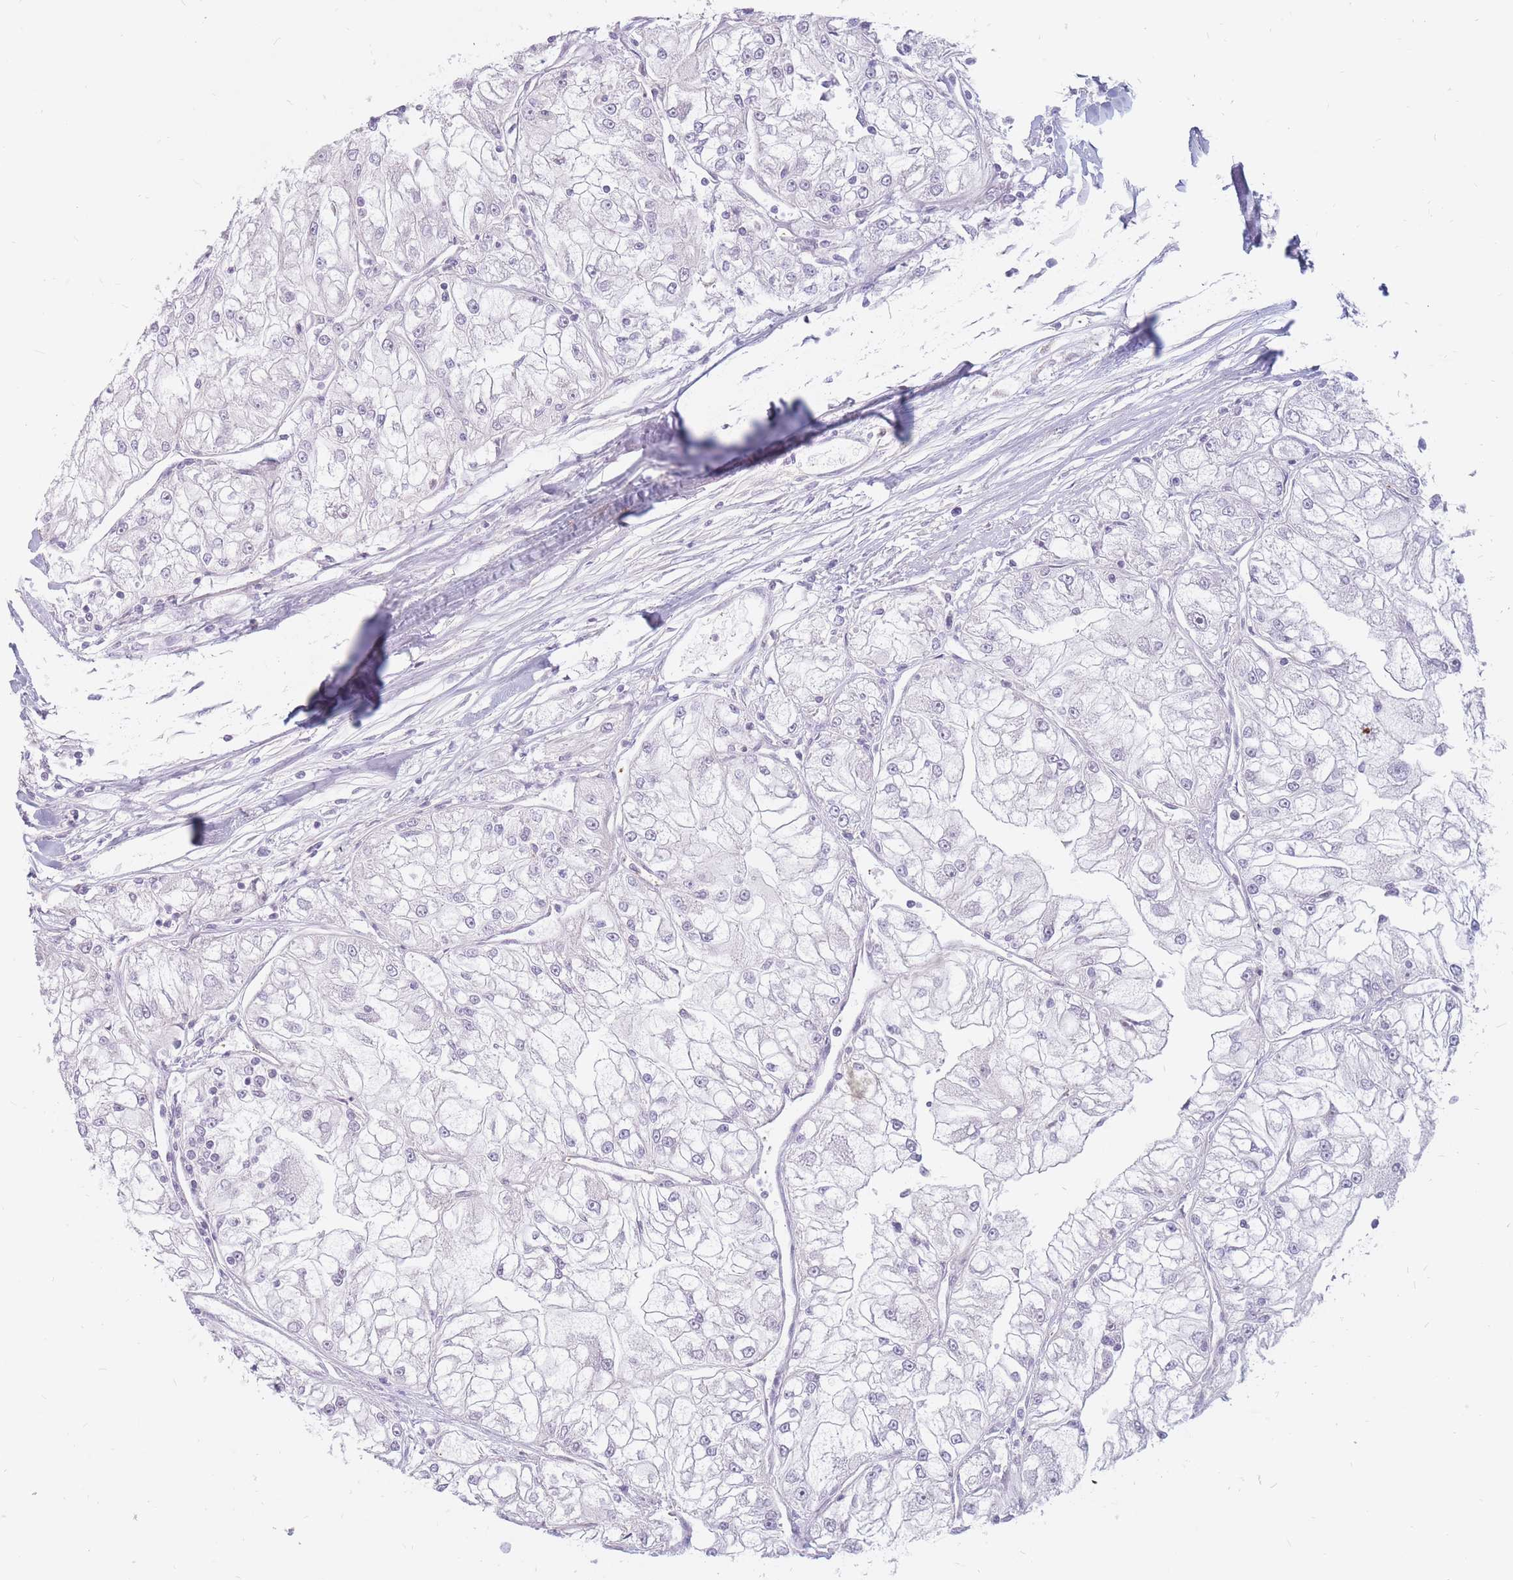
{"staining": {"intensity": "negative", "quantity": "none", "location": "none"}, "tissue": "renal cancer", "cell_type": "Tumor cells", "image_type": "cancer", "snomed": [{"axis": "morphology", "description": "Adenocarcinoma, NOS"}, {"axis": "topography", "description": "Kidney"}], "caption": "Immunohistochemical staining of human renal adenocarcinoma exhibits no significant positivity in tumor cells.", "gene": "PTGDR", "patient": {"sex": "female", "age": 72}}